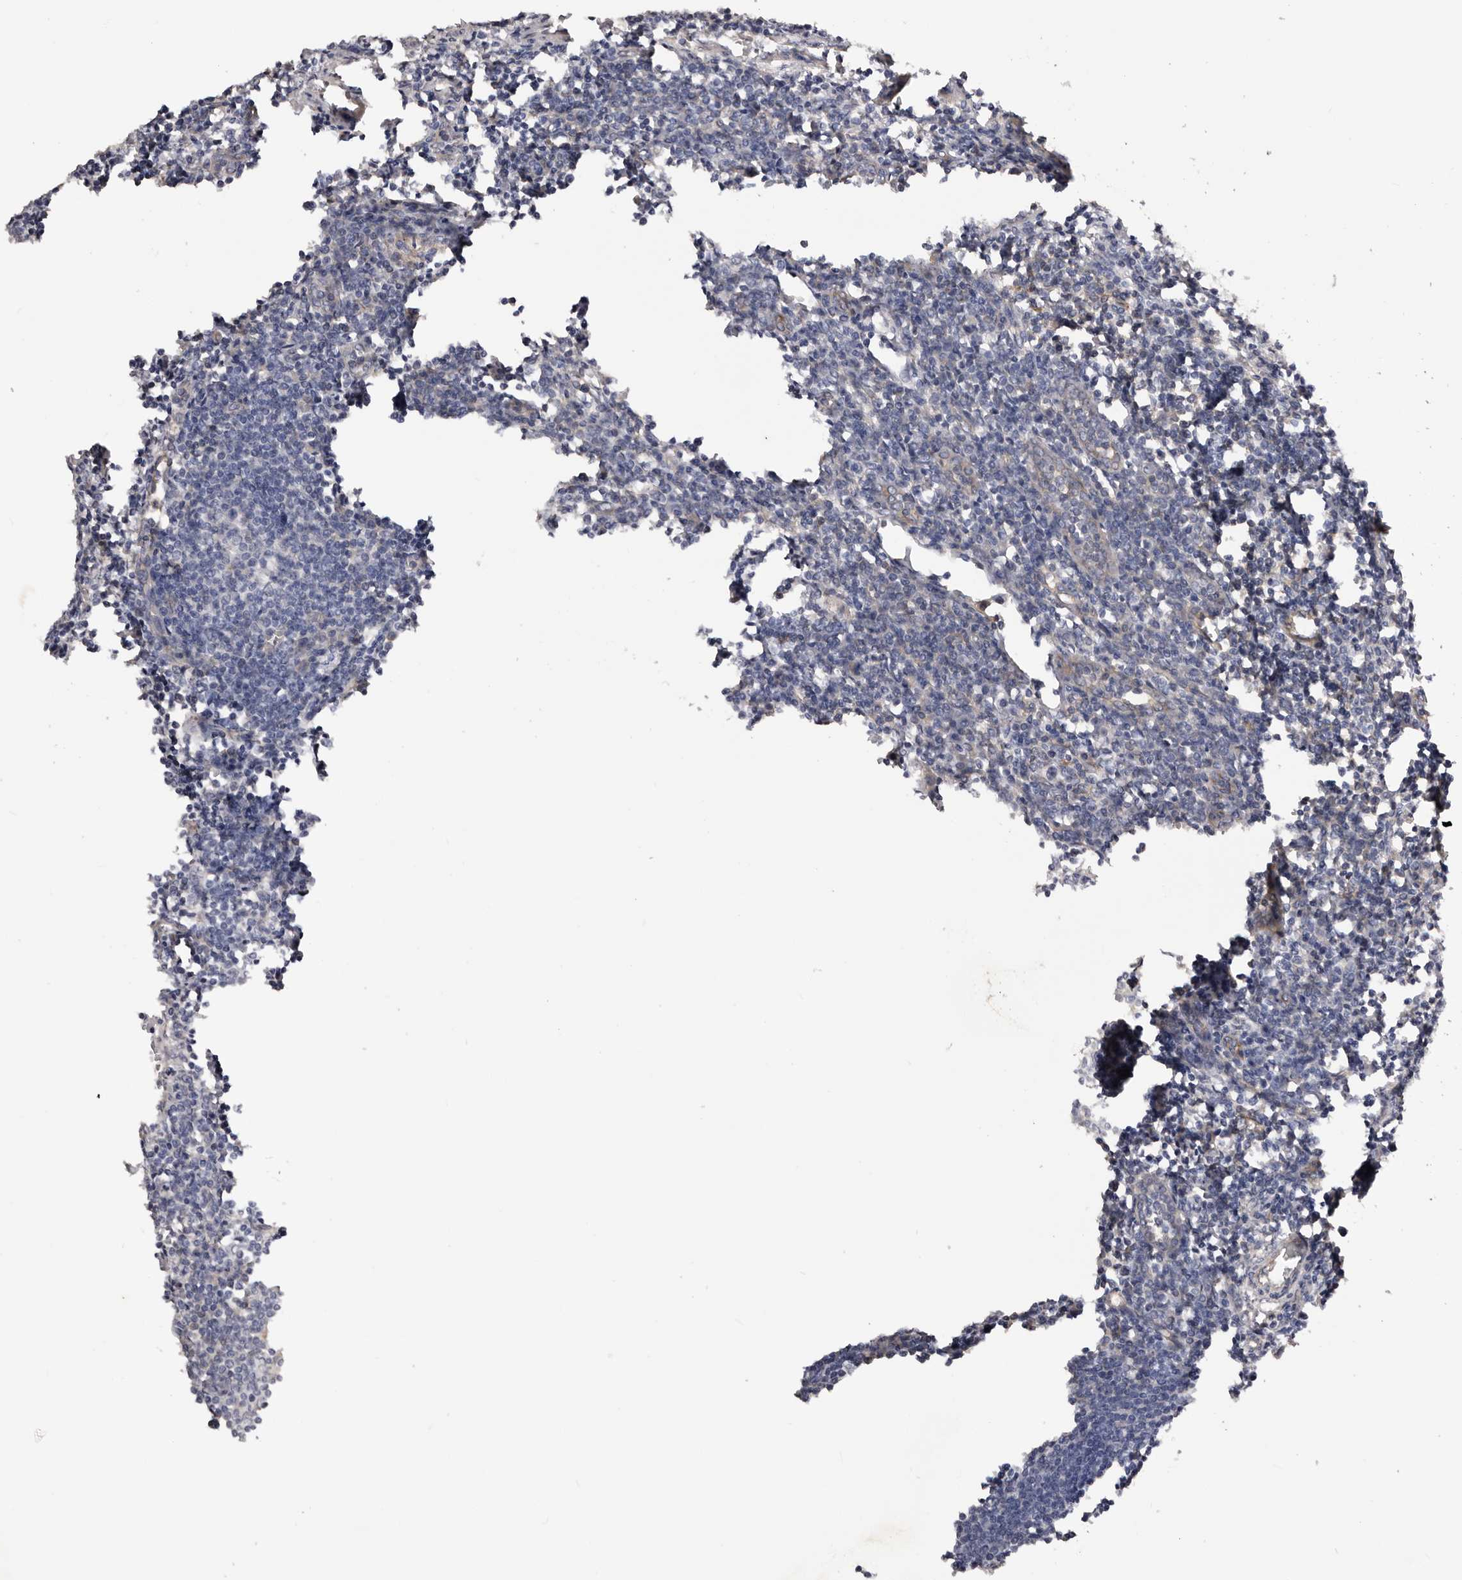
{"staining": {"intensity": "negative", "quantity": "none", "location": "none"}, "tissue": "lymph node", "cell_type": "Germinal center cells", "image_type": "normal", "snomed": [{"axis": "morphology", "description": "Normal tissue, NOS"}, {"axis": "morphology", "description": "Malignant melanoma, Metastatic site"}, {"axis": "topography", "description": "Lymph node"}], "caption": "DAB (3,3'-diaminobenzidine) immunohistochemical staining of normal lymph node shows no significant staining in germinal center cells.", "gene": "DMRT2", "patient": {"sex": "male", "age": 41}}